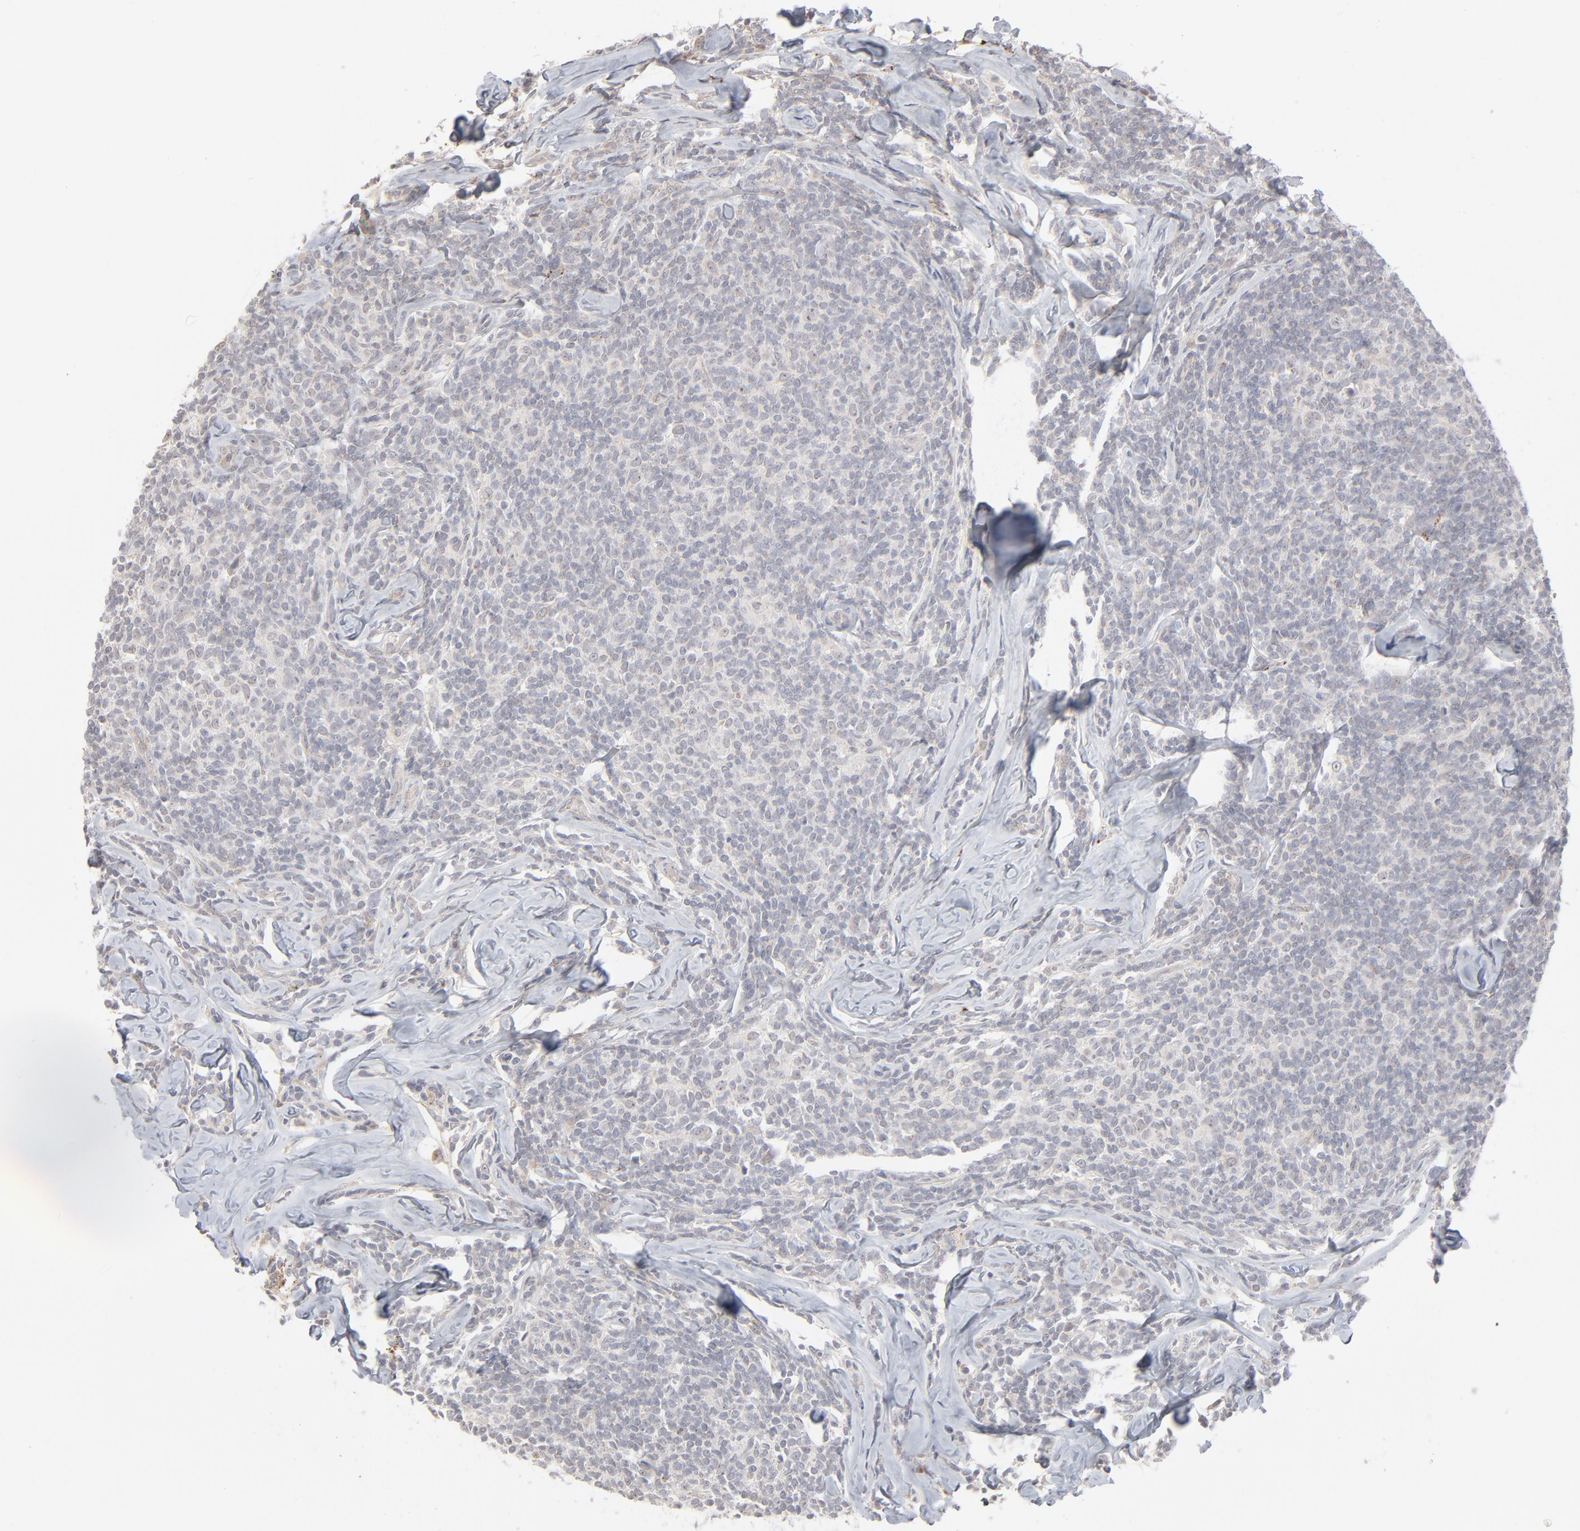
{"staining": {"intensity": "negative", "quantity": "none", "location": "none"}, "tissue": "lymphoma", "cell_type": "Tumor cells", "image_type": "cancer", "snomed": [{"axis": "morphology", "description": "Malignant lymphoma, non-Hodgkin's type, Low grade"}, {"axis": "topography", "description": "Lymph node"}], "caption": "Immunohistochemical staining of malignant lymphoma, non-Hodgkin's type (low-grade) shows no significant expression in tumor cells.", "gene": "POMT2", "patient": {"sex": "female", "age": 56}}